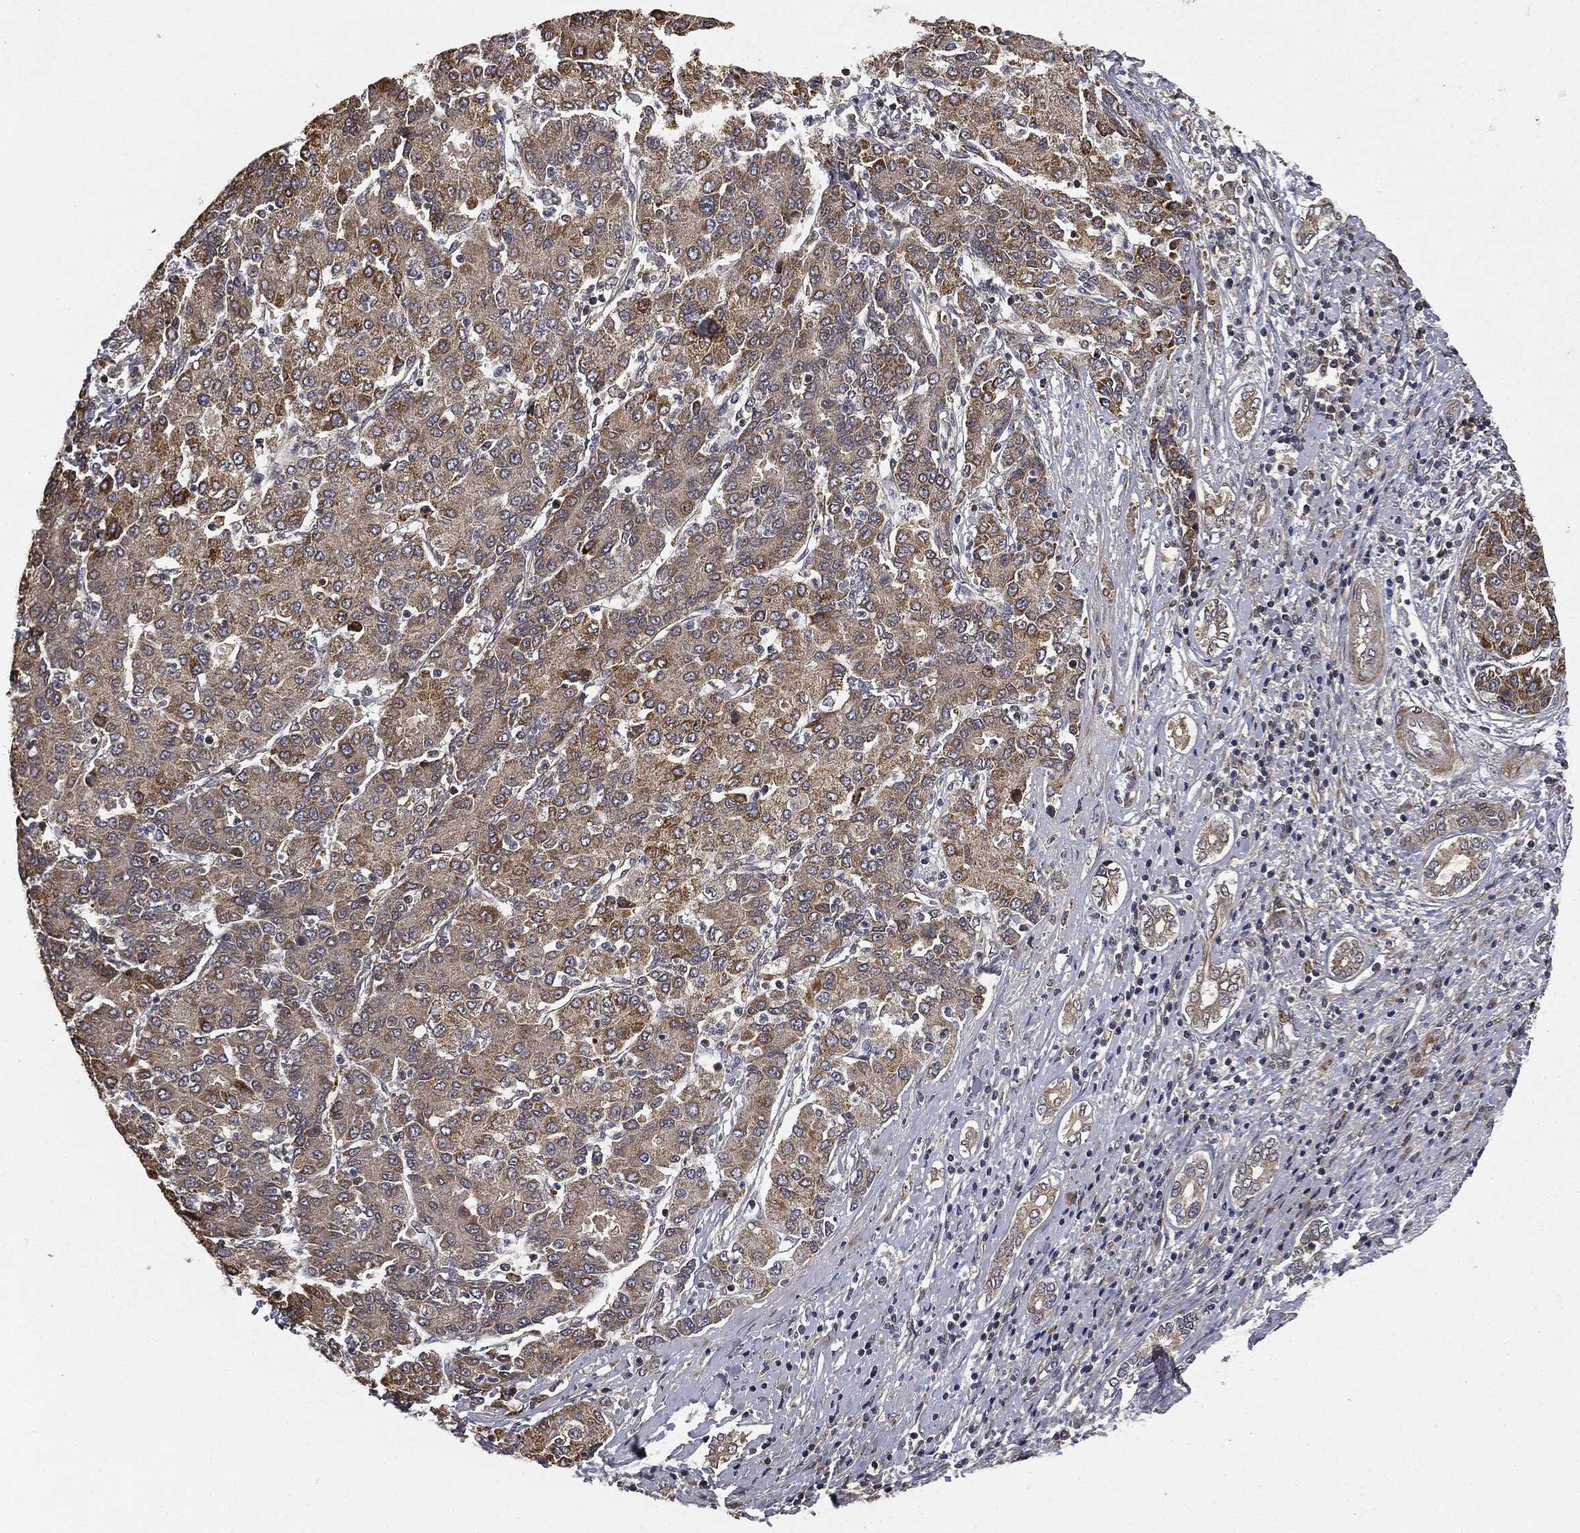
{"staining": {"intensity": "weak", "quantity": ">75%", "location": "cytoplasmic/membranous"}, "tissue": "liver cancer", "cell_type": "Tumor cells", "image_type": "cancer", "snomed": [{"axis": "morphology", "description": "Carcinoma, Hepatocellular, NOS"}, {"axis": "topography", "description": "Liver"}], "caption": "The immunohistochemical stain highlights weak cytoplasmic/membranous expression in tumor cells of liver cancer (hepatocellular carcinoma) tissue. Nuclei are stained in blue.", "gene": "MIER2", "patient": {"sex": "male", "age": 65}}